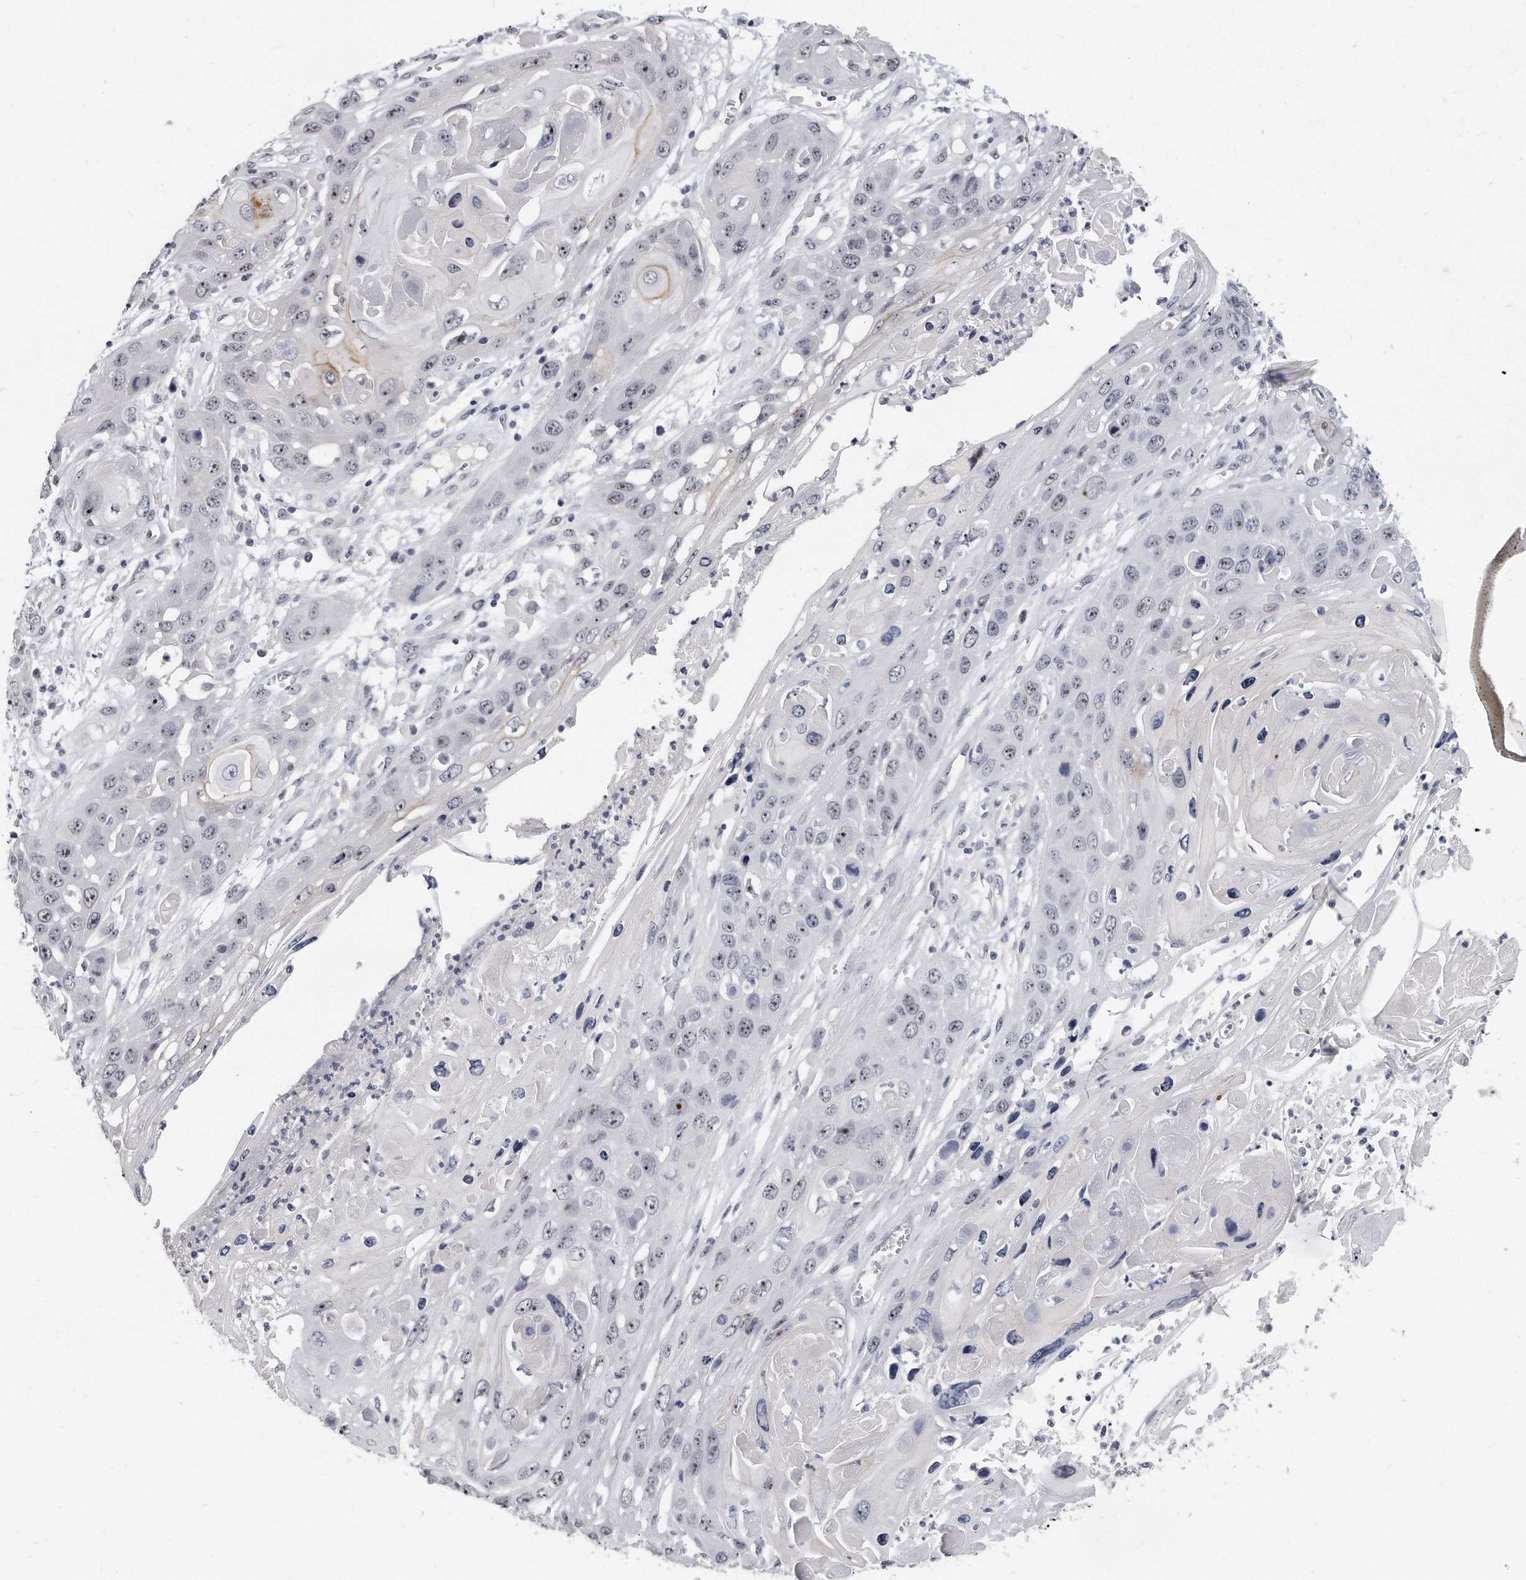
{"staining": {"intensity": "moderate", "quantity": ">75%", "location": "nuclear"}, "tissue": "skin cancer", "cell_type": "Tumor cells", "image_type": "cancer", "snomed": [{"axis": "morphology", "description": "Squamous cell carcinoma, NOS"}, {"axis": "topography", "description": "Skin"}], "caption": "Immunohistochemistry histopathology image of squamous cell carcinoma (skin) stained for a protein (brown), which demonstrates medium levels of moderate nuclear positivity in about >75% of tumor cells.", "gene": "TFCP2L1", "patient": {"sex": "male", "age": 55}}